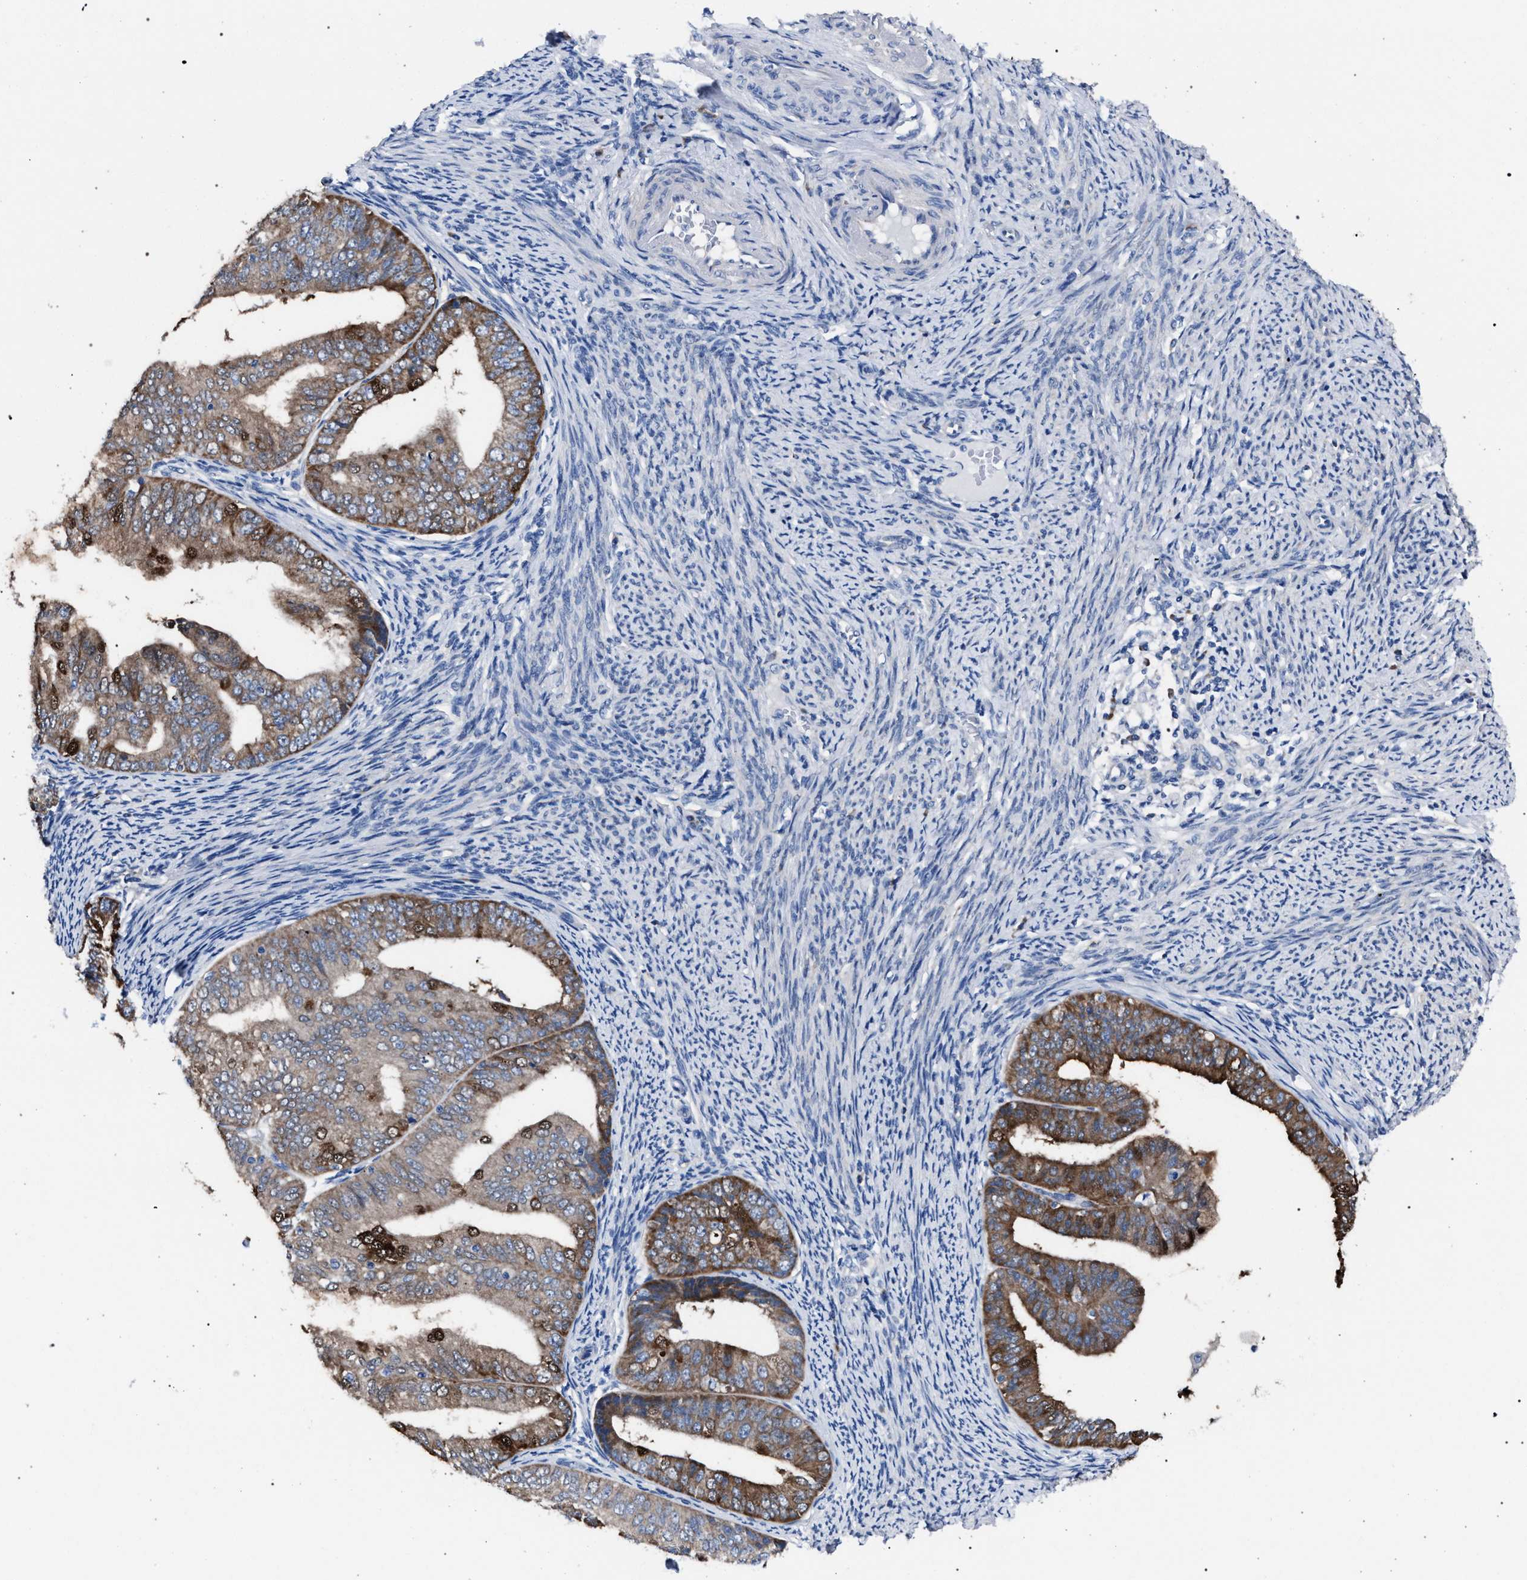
{"staining": {"intensity": "strong", "quantity": "25%-75%", "location": "cytoplasmic/membranous"}, "tissue": "endometrial cancer", "cell_type": "Tumor cells", "image_type": "cancer", "snomed": [{"axis": "morphology", "description": "Adenocarcinoma, NOS"}, {"axis": "topography", "description": "Endometrium"}], "caption": "Adenocarcinoma (endometrial) was stained to show a protein in brown. There is high levels of strong cytoplasmic/membranous expression in approximately 25%-75% of tumor cells.", "gene": "CRYZ", "patient": {"sex": "female", "age": 63}}